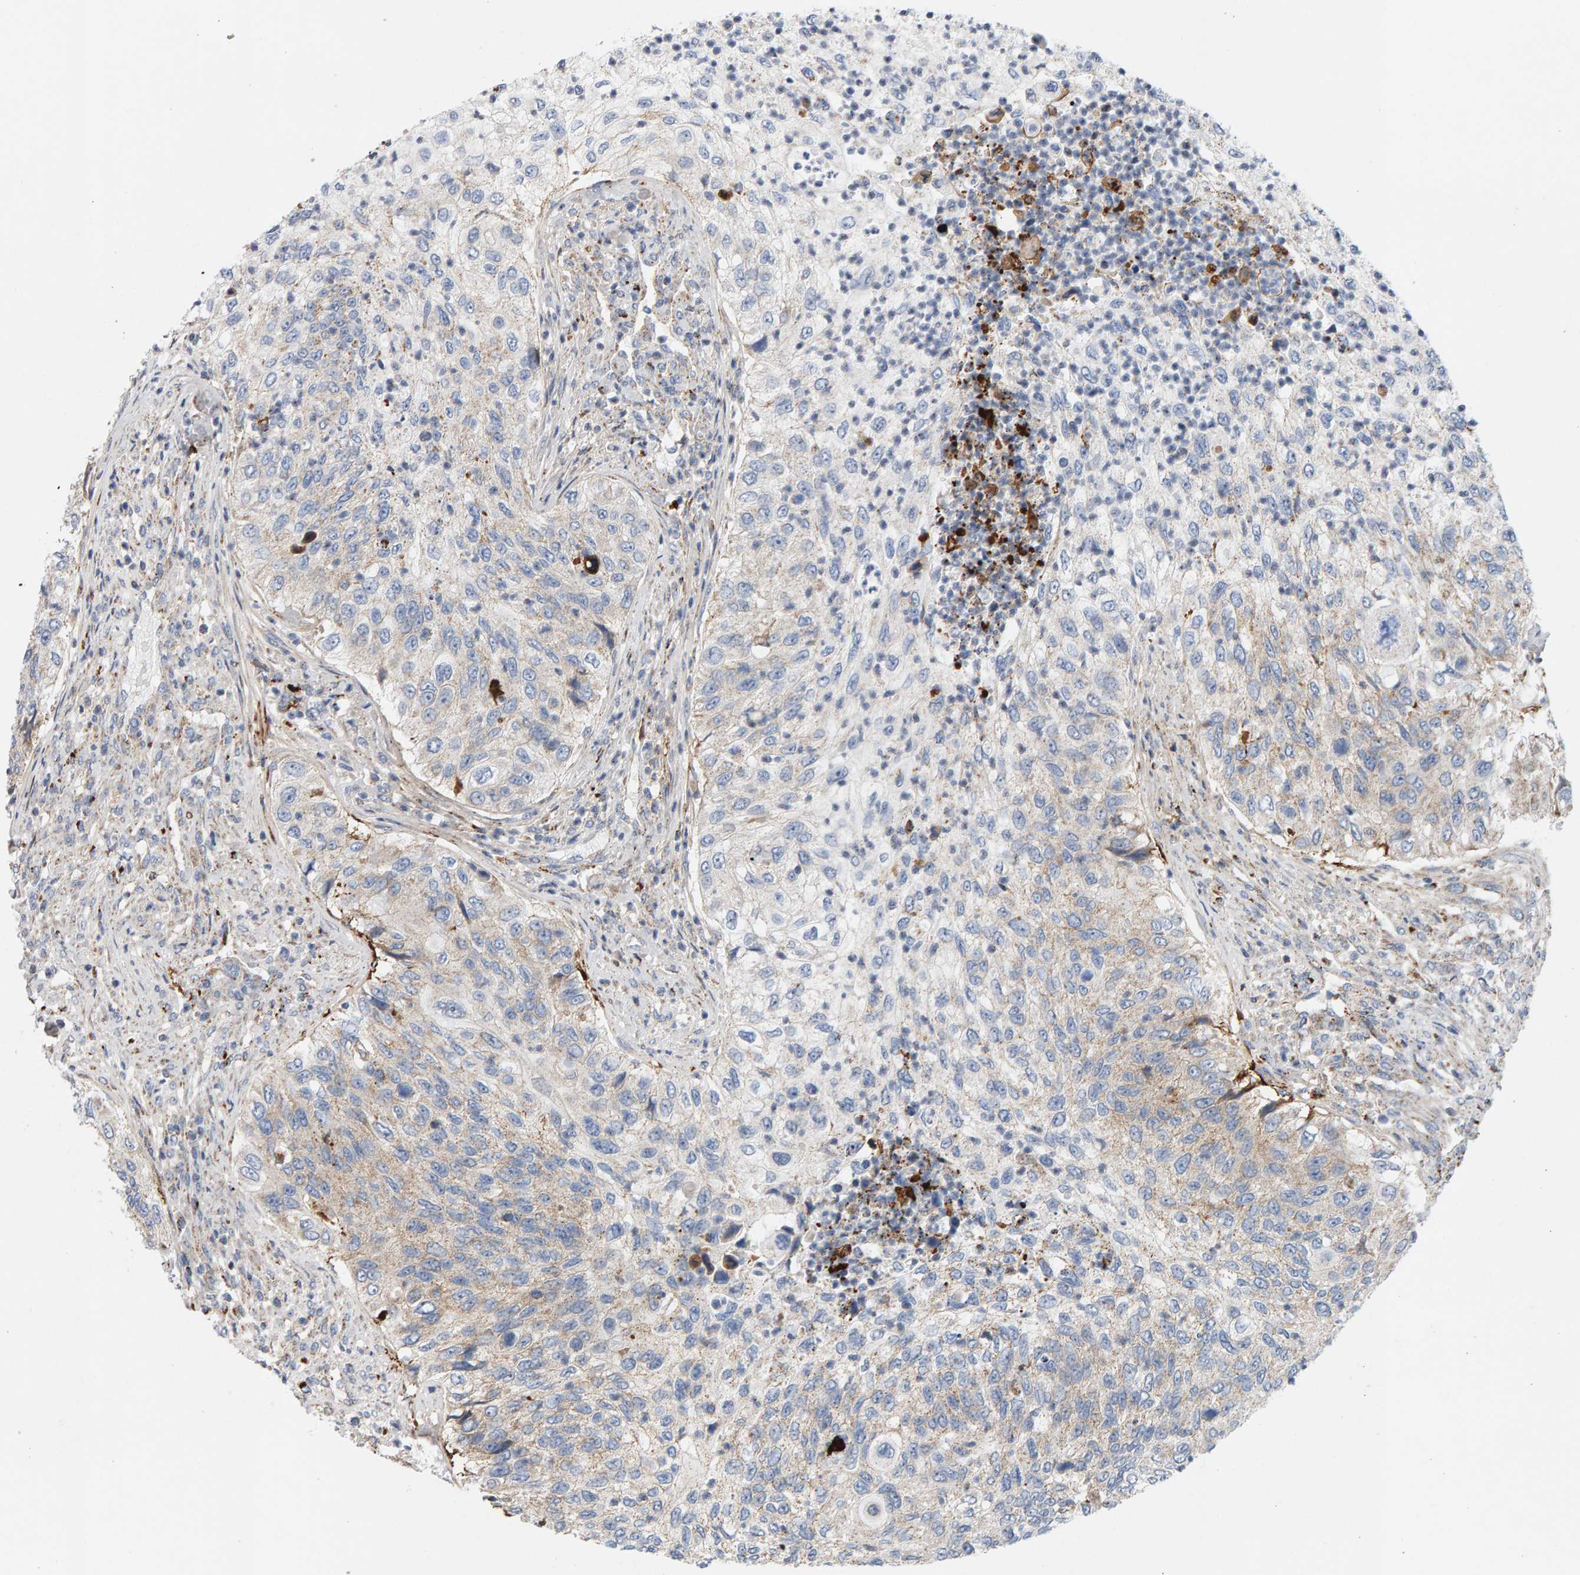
{"staining": {"intensity": "weak", "quantity": ">75%", "location": "cytoplasmic/membranous"}, "tissue": "urothelial cancer", "cell_type": "Tumor cells", "image_type": "cancer", "snomed": [{"axis": "morphology", "description": "Urothelial carcinoma, High grade"}, {"axis": "topography", "description": "Urinary bladder"}], "caption": "Immunohistochemistry image of urothelial cancer stained for a protein (brown), which reveals low levels of weak cytoplasmic/membranous positivity in about >75% of tumor cells.", "gene": "GGTA1", "patient": {"sex": "female", "age": 60}}